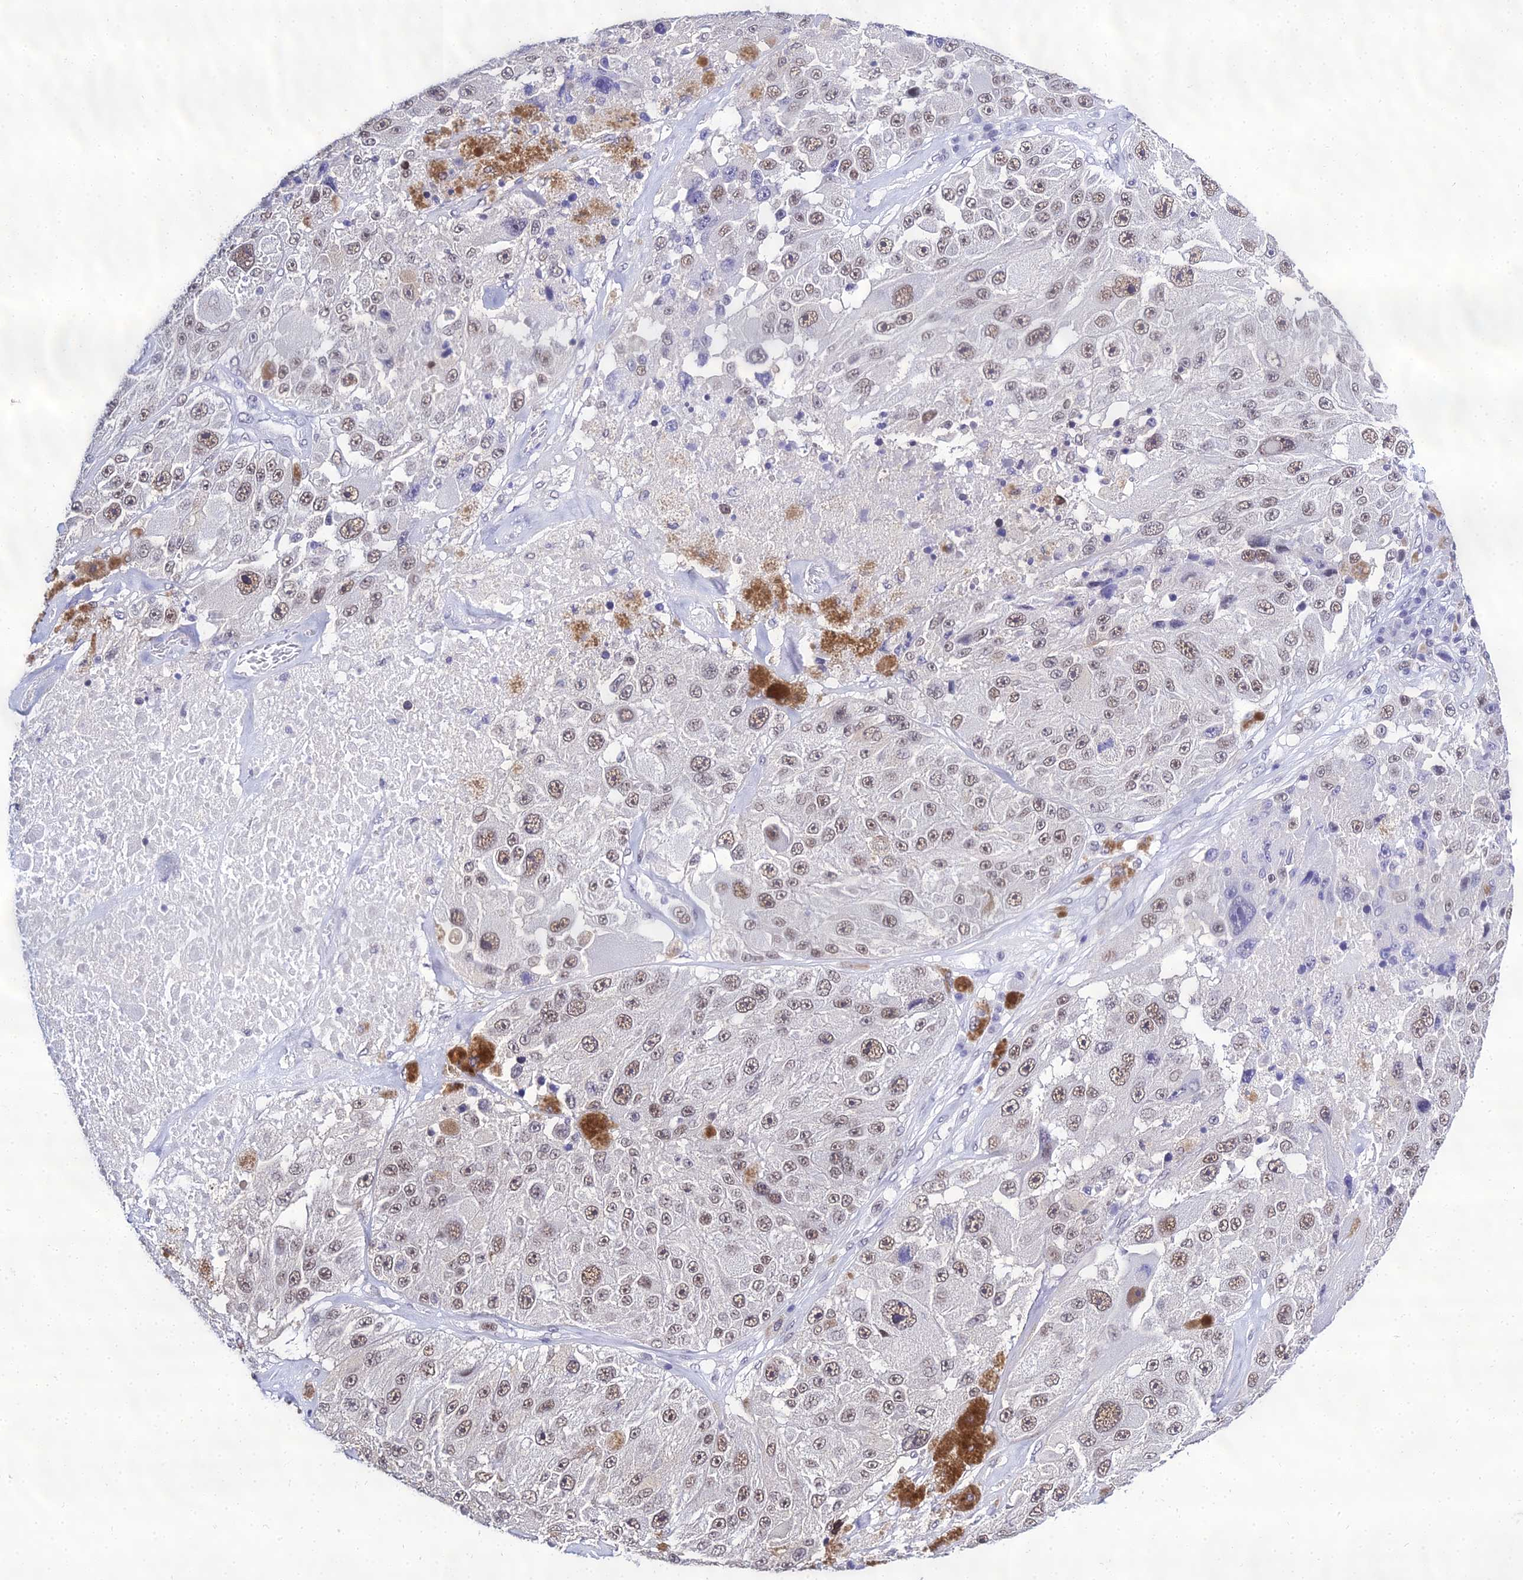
{"staining": {"intensity": "moderate", "quantity": ">75%", "location": "nuclear"}, "tissue": "melanoma", "cell_type": "Tumor cells", "image_type": "cancer", "snomed": [{"axis": "morphology", "description": "Malignant melanoma, Metastatic site"}, {"axis": "topography", "description": "Lymph node"}], "caption": "A medium amount of moderate nuclear staining is present in about >75% of tumor cells in melanoma tissue. Immunohistochemistry (ihc) stains the protein of interest in brown and the nuclei are stained blue.", "gene": "PPP4R2", "patient": {"sex": "male", "age": 62}}